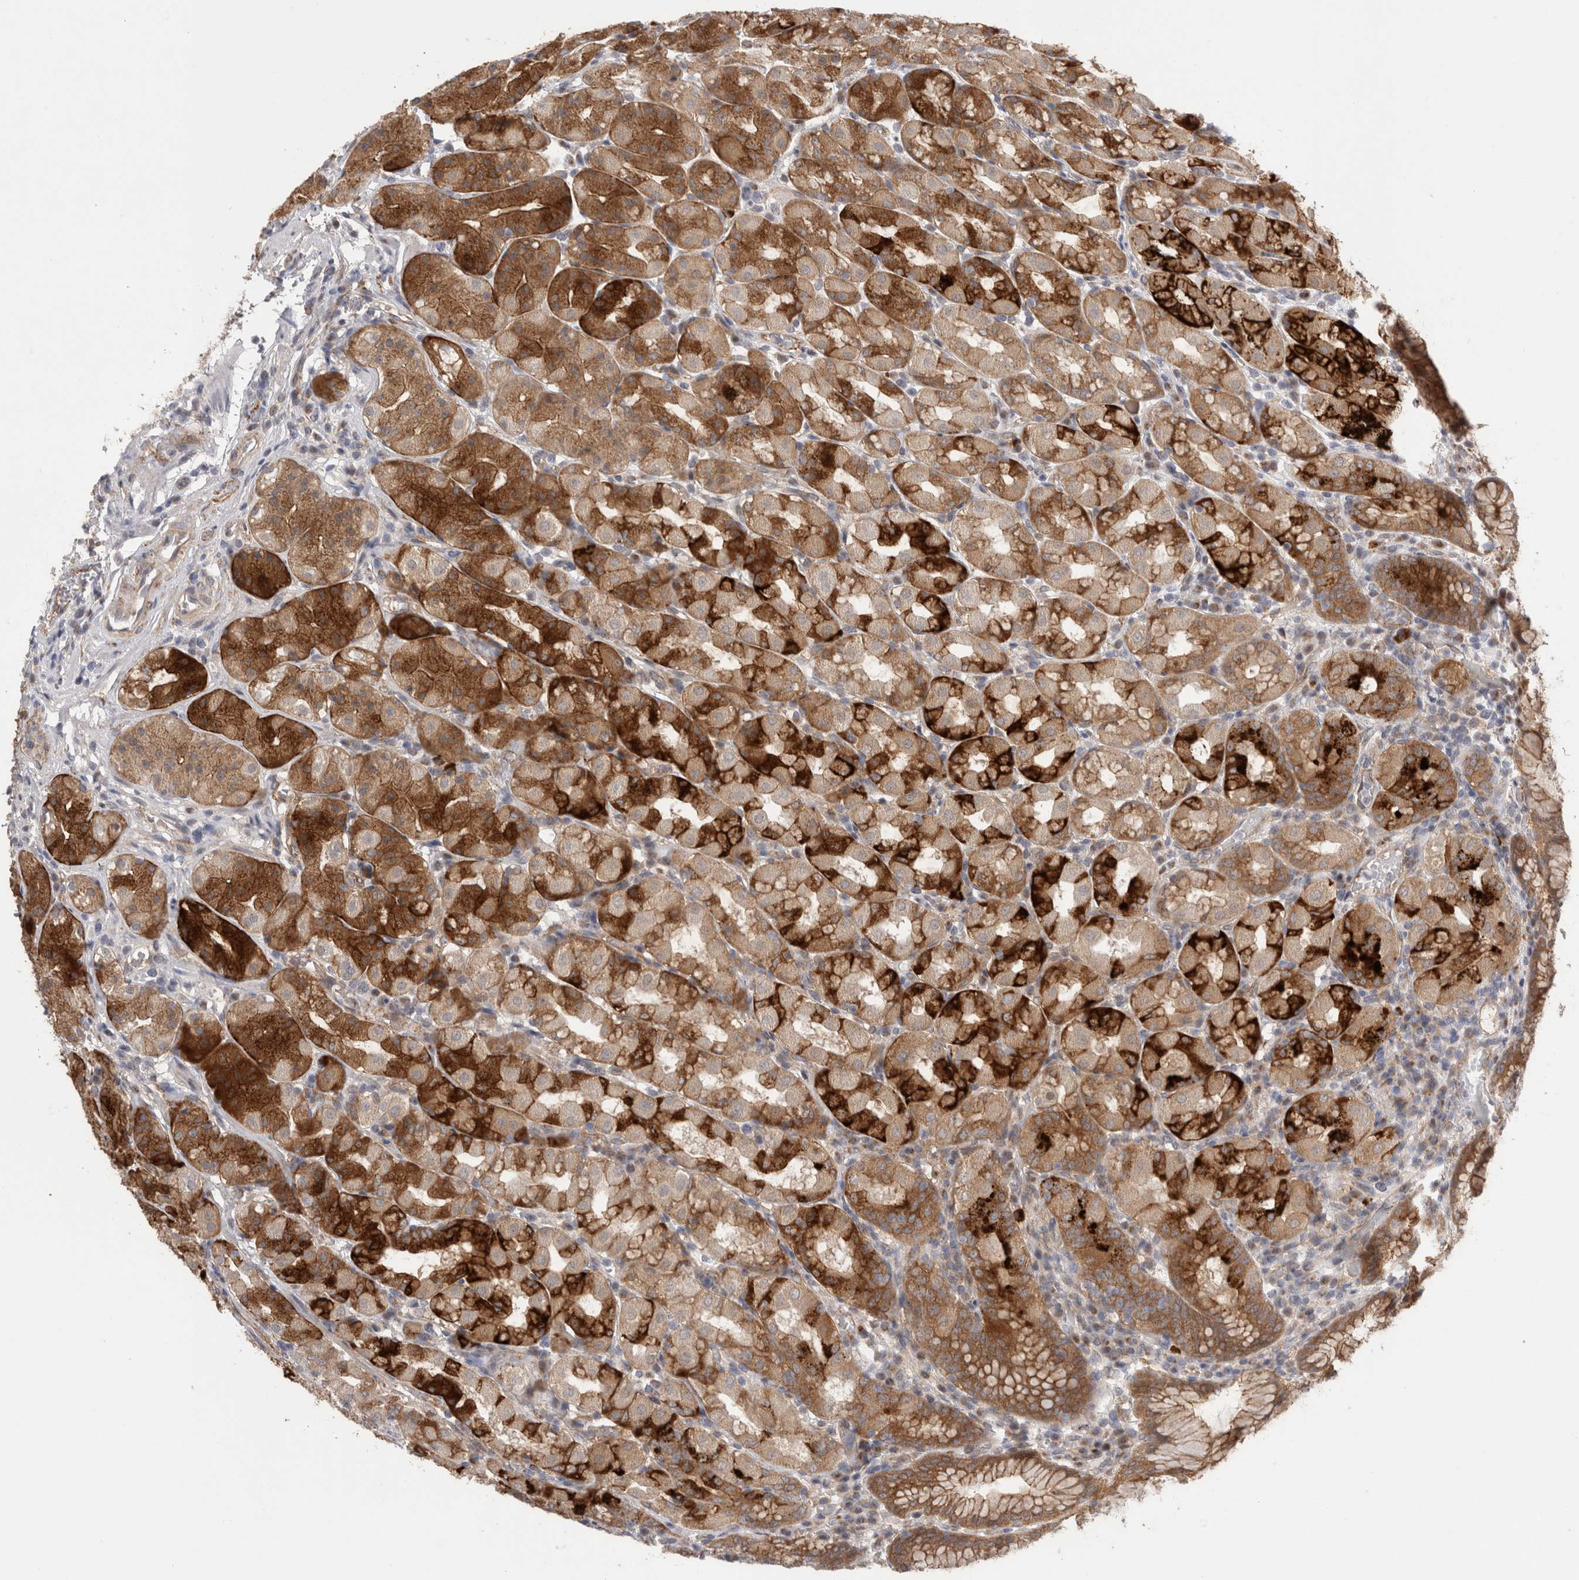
{"staining": {"intensity": "moderate", "quantity": ">75%", "location": "cytoplasmic/membranous"}, "tissue": "stomach", "cell_type": "Glandular cells", "image_type": "normal", "snomed": [{"axis": "morphology", "description": "Normal tissue, NOS"}, {"axis": "topography", "description": "Stomach, lower"}], "caption": "Immunohistochemical staining of unremarkable stomach displays medium levels of moderate cytoplasmic/membranous positivity in about >75% of glandular cells. The protein of interest is shown in brown color, while the nuclei are stained blue.", "gene": "TAFA5", "patient": {"sex": "female", "age": 56}}